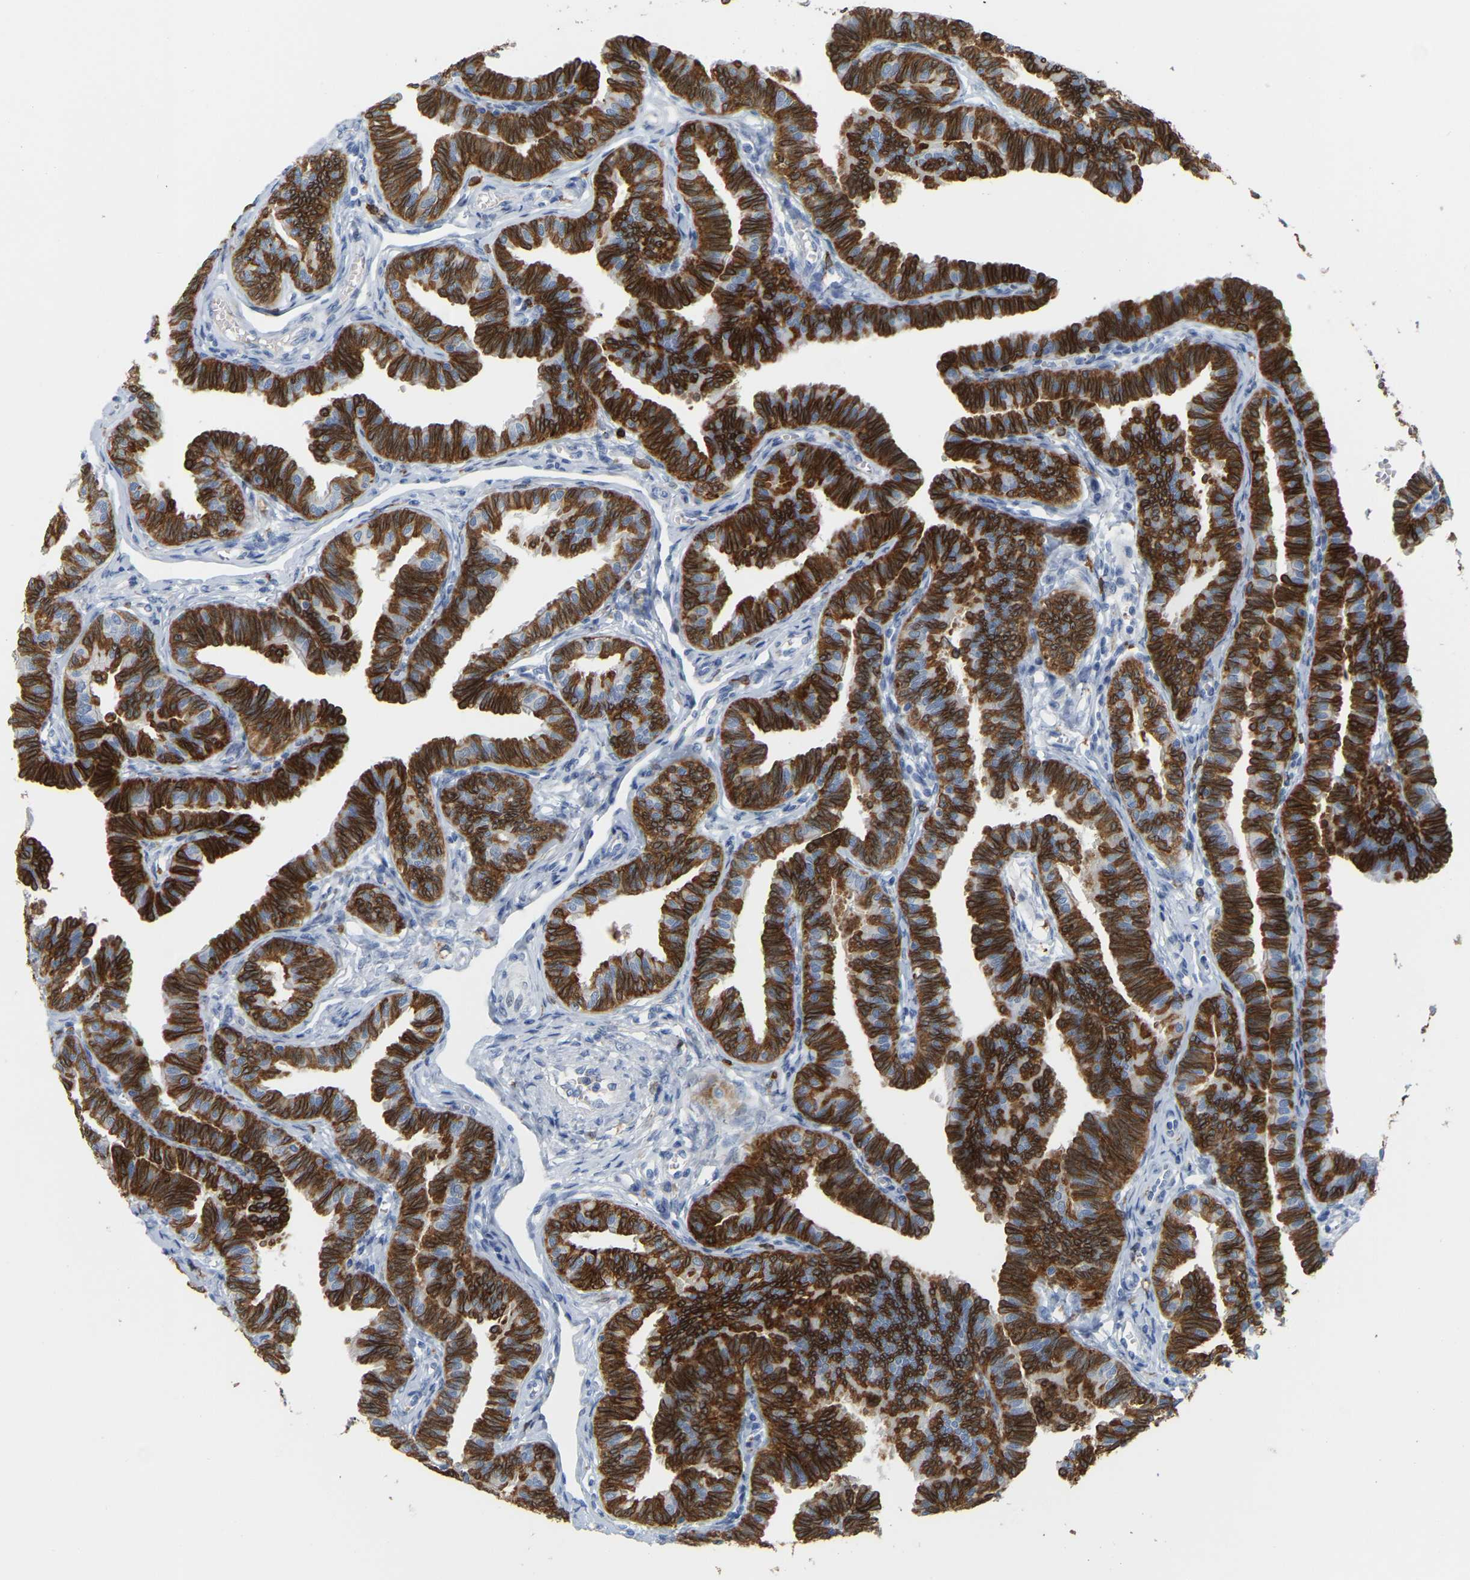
{"staining": {"intensity": "strong", "quantity": ">75%", "location": "cytoplasmic/membranous"}, "tissue": "fallopian tube", "cell_type": "Glandular cells", "image_type": "normal", "snomed": [{"axis": "morphology", "description": "Normal tissue, NOS"}, {"axis": "topography", "description": "Fallopian tube"}, {"axis": "topography", "description": "Ovary"}], "caption": "DAB (3,3'-diaminobenzidine) immunohistochemical staining of unremarkable fallopian tube reveals strong cytoplasmic/membranous protein staining in about >75% of glandular cells.", "gene": "PTGS1", "patient": {"sex": "female", "age": 23}}